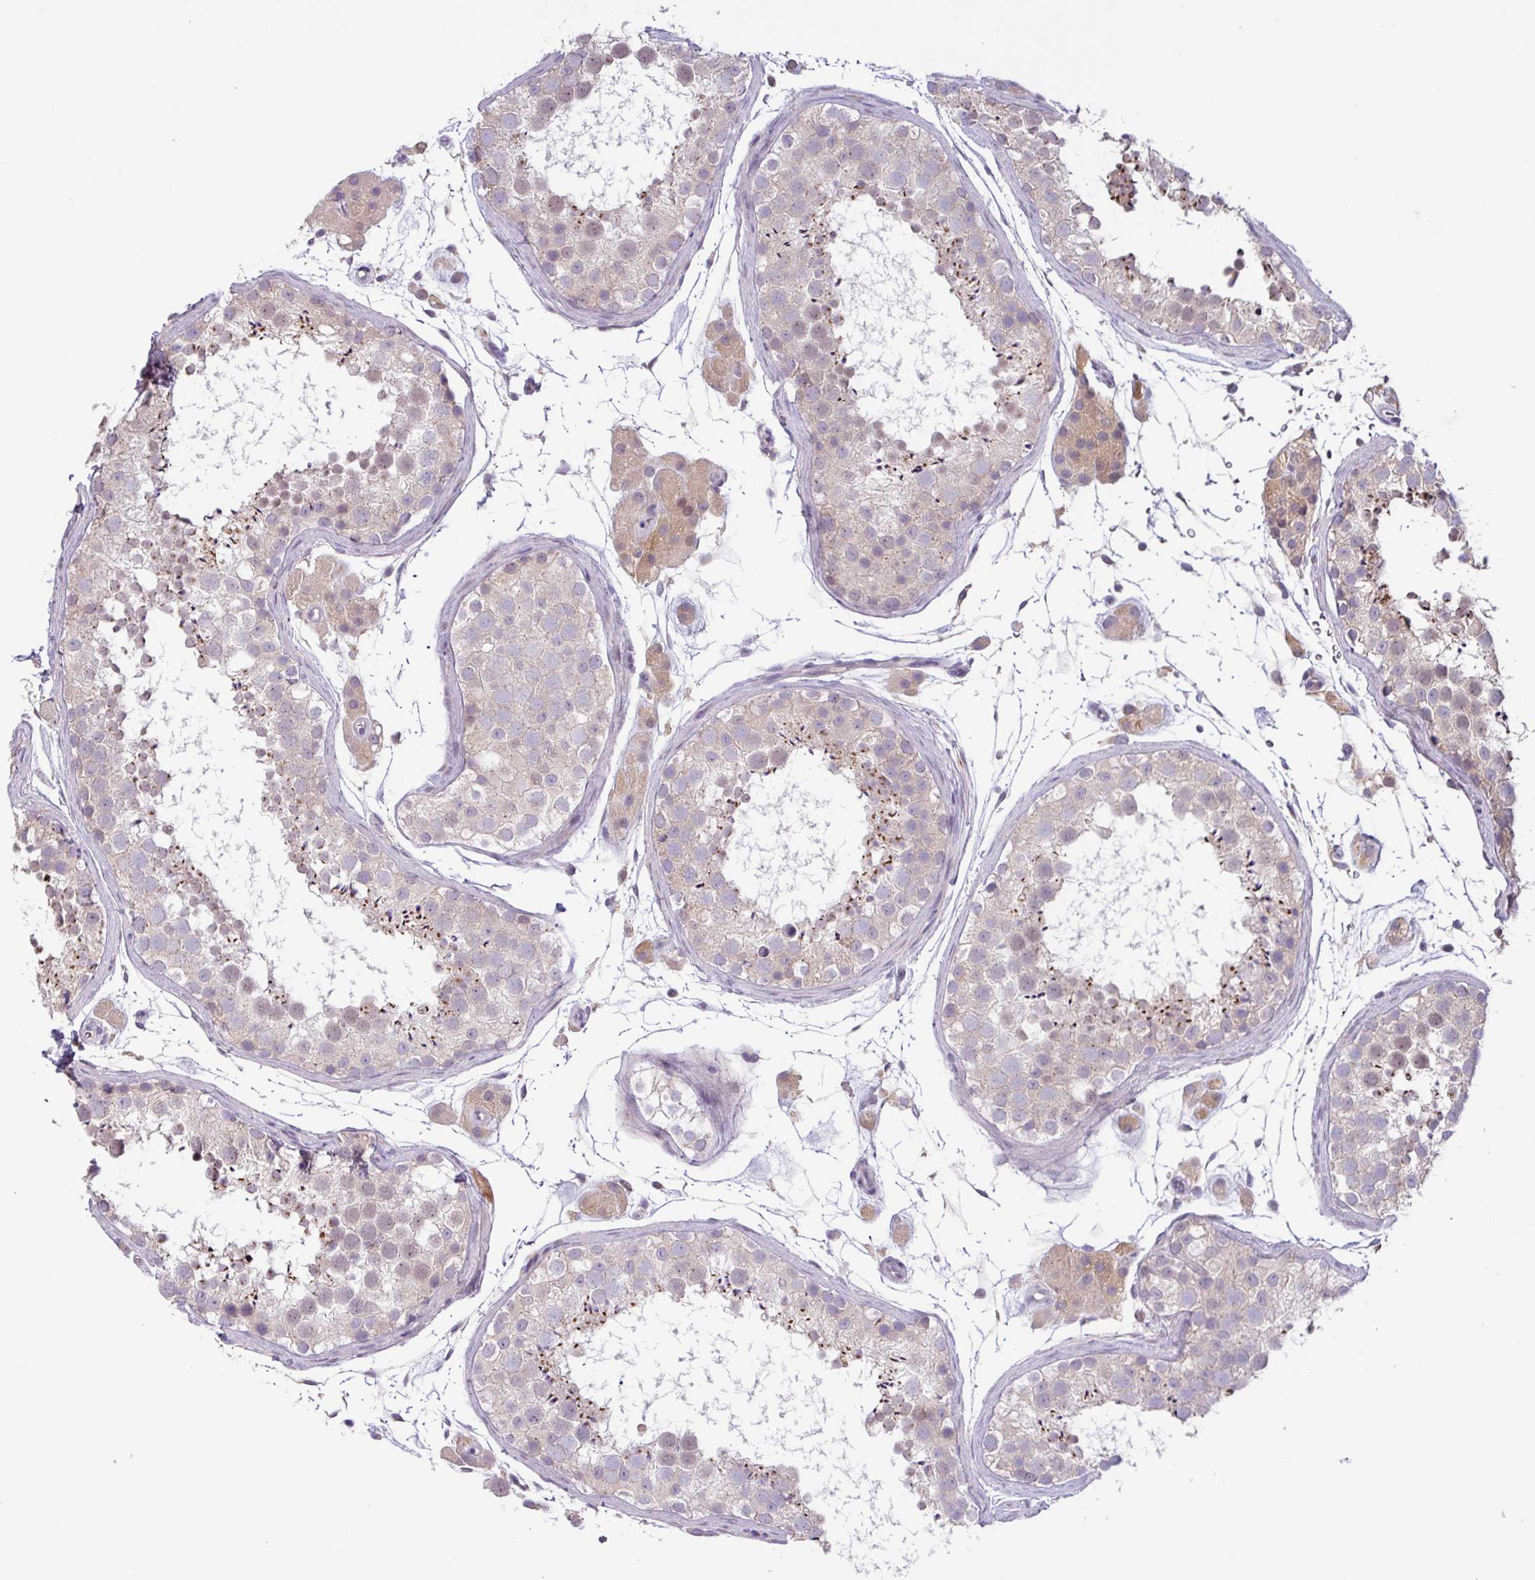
{"staining": {"intensity": "moderate", "quantity": "<25%", "location": "cytoplasmic/membranous"}, "tissue": "testis", "cell_type": "Cells in seminiferous ducts", "image_type": "normal", "snomed": [{"axis": "morphology", "description": "Normal tissue, NOS"}, {"axis": "topography", "description": "Testis"}], "caption": "A brown stain shows moderate cytoplasmic/membranous staining of a protein in cells in seminiferous ducts of normal human testis.", "gene": "SFTPB", "patient": {"sex": "male", "age": 41}}